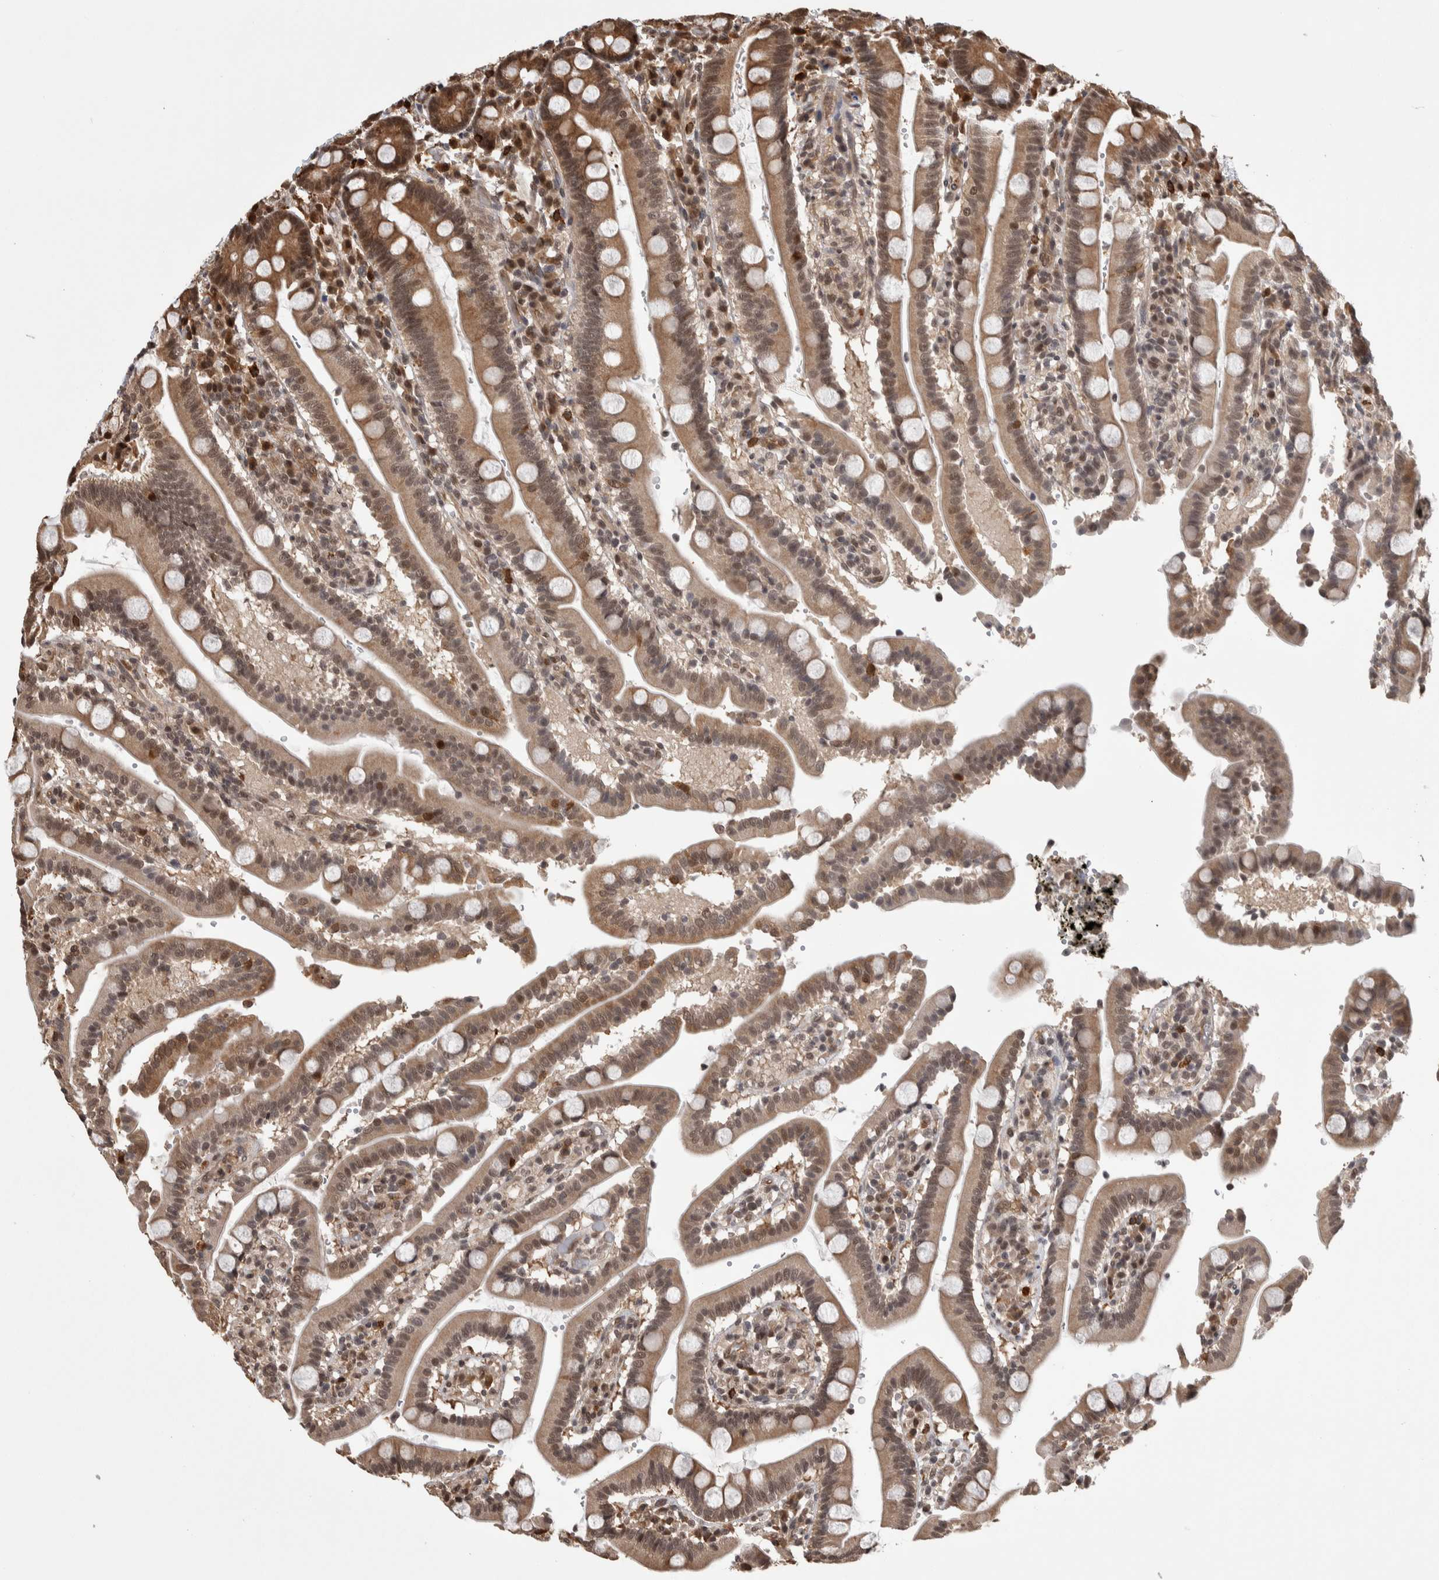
{"staining": {"intensity": "moderate", "quantity": ">75%", "location": "cytoplasmic/membranous,nuclear"}, "tissue": "duodenum", "cell_type": "Glandular cells", "image_type": "normal", "snomed": [{"axis": "morphology", "description": "Normal tissue, NOS"}, {"axis": "topography", "description": "Small intestine, NOS"}], "caption": "Duodenum stained for a protein displays moderate cytoplasmic/membranous,nuclear positivity in glandular cells. The staining was performed using DAB (3,3'-diaminobenzidine), with brown indicating positive protein expression. Nuclei are stained blue with hematoxylin.", "gene": "ZNF592", "patient": {"sex": "female", "age": 71}}